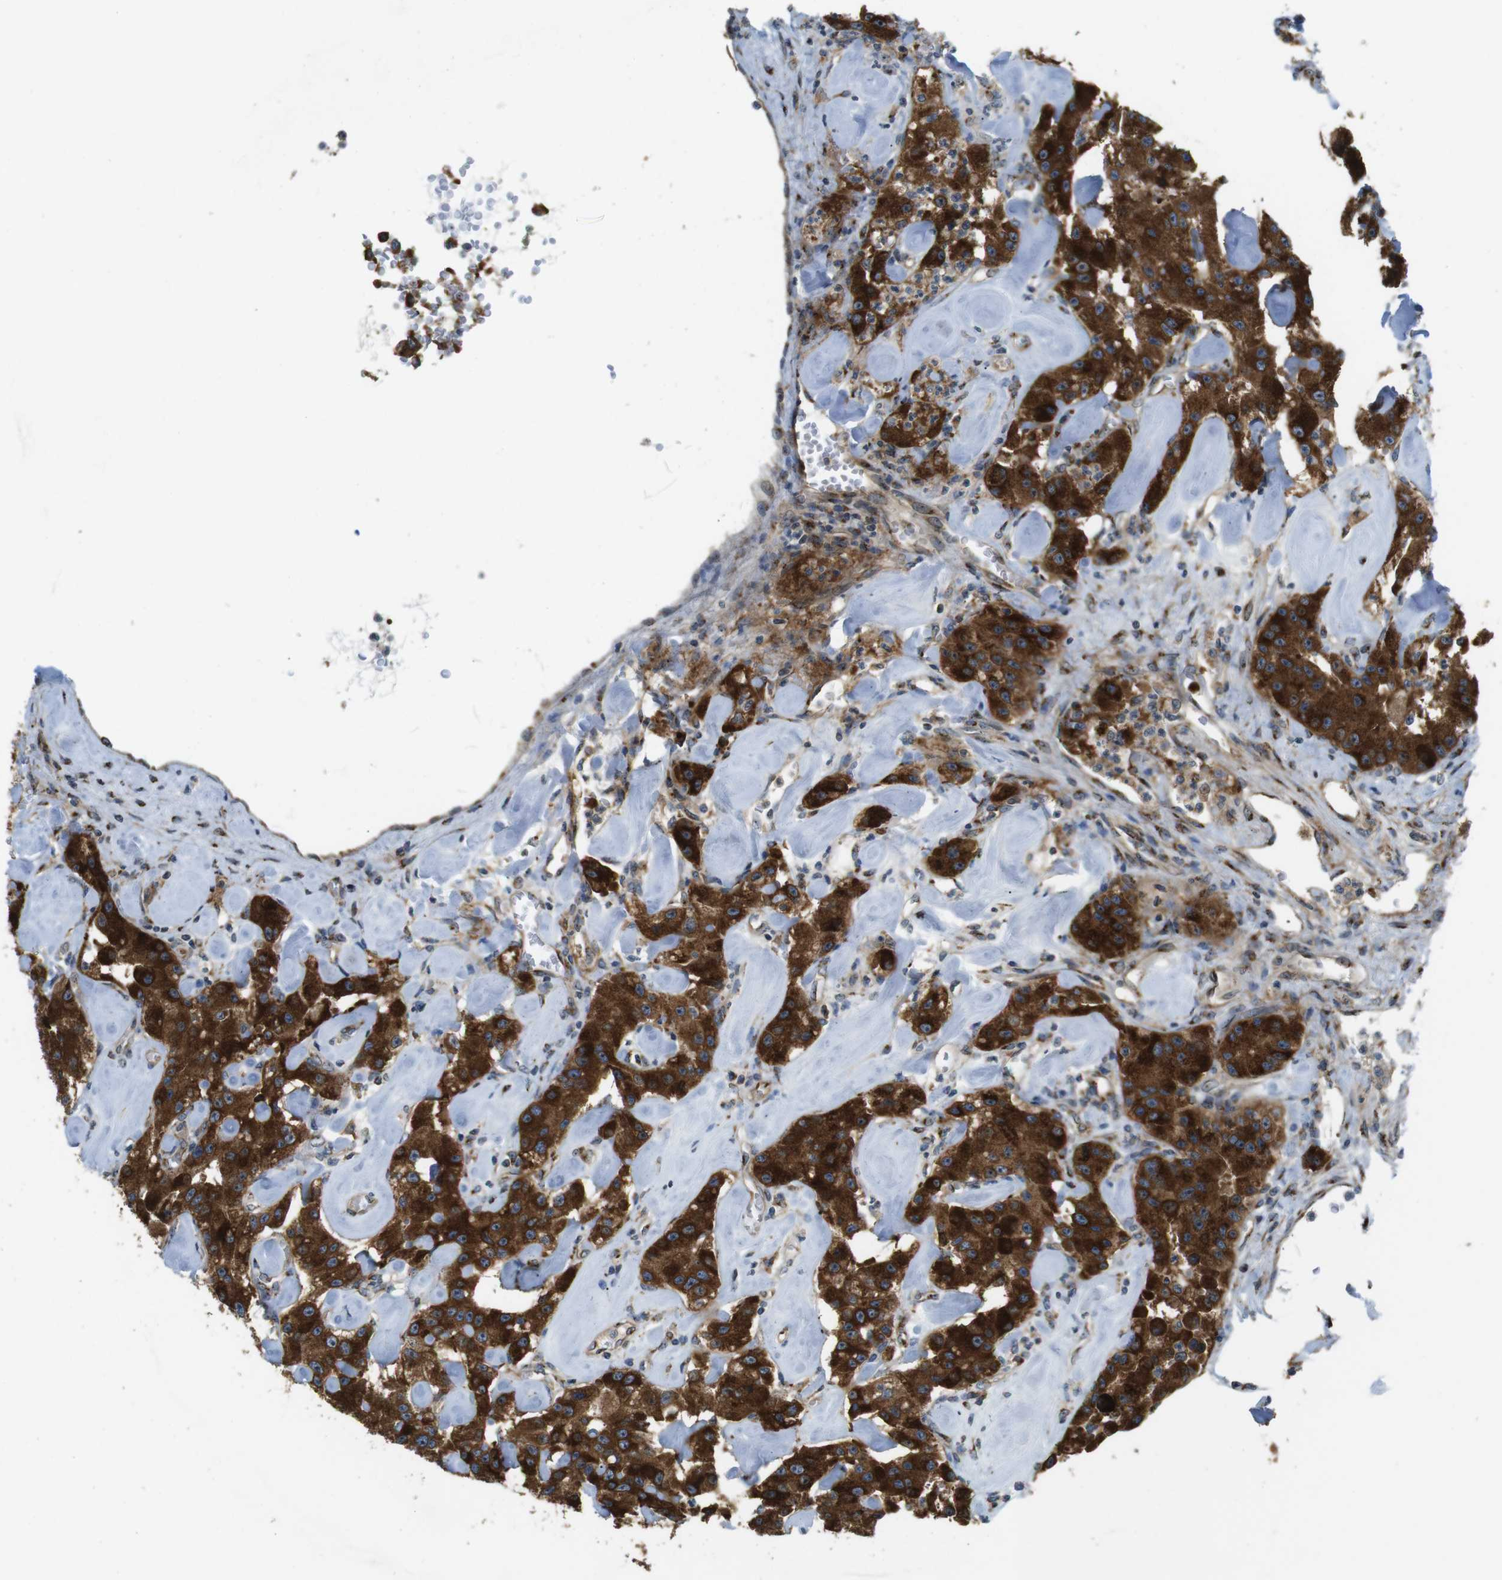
{"staining": {"intensity": "strong", "quantity": ">75%", "location": "cytoplasmic/membranous"}, "tissue": "carcinoid", "cell_type": "Tumor cells", "image_type": "cancer", "snomed": [{"axis": "morphology", "description": "Carcinoid, malignant, NOS"}, {"axis": "topography", "description": "Pancreas"}], "caption": "Brown immunohistochemical staining in human malignant carcinoid displays strong cytoplasmic/membranous positivity in about >75% of tumor cells.", "gene": "TMEM143", "patient": {"sex": "male", "age": 41}}